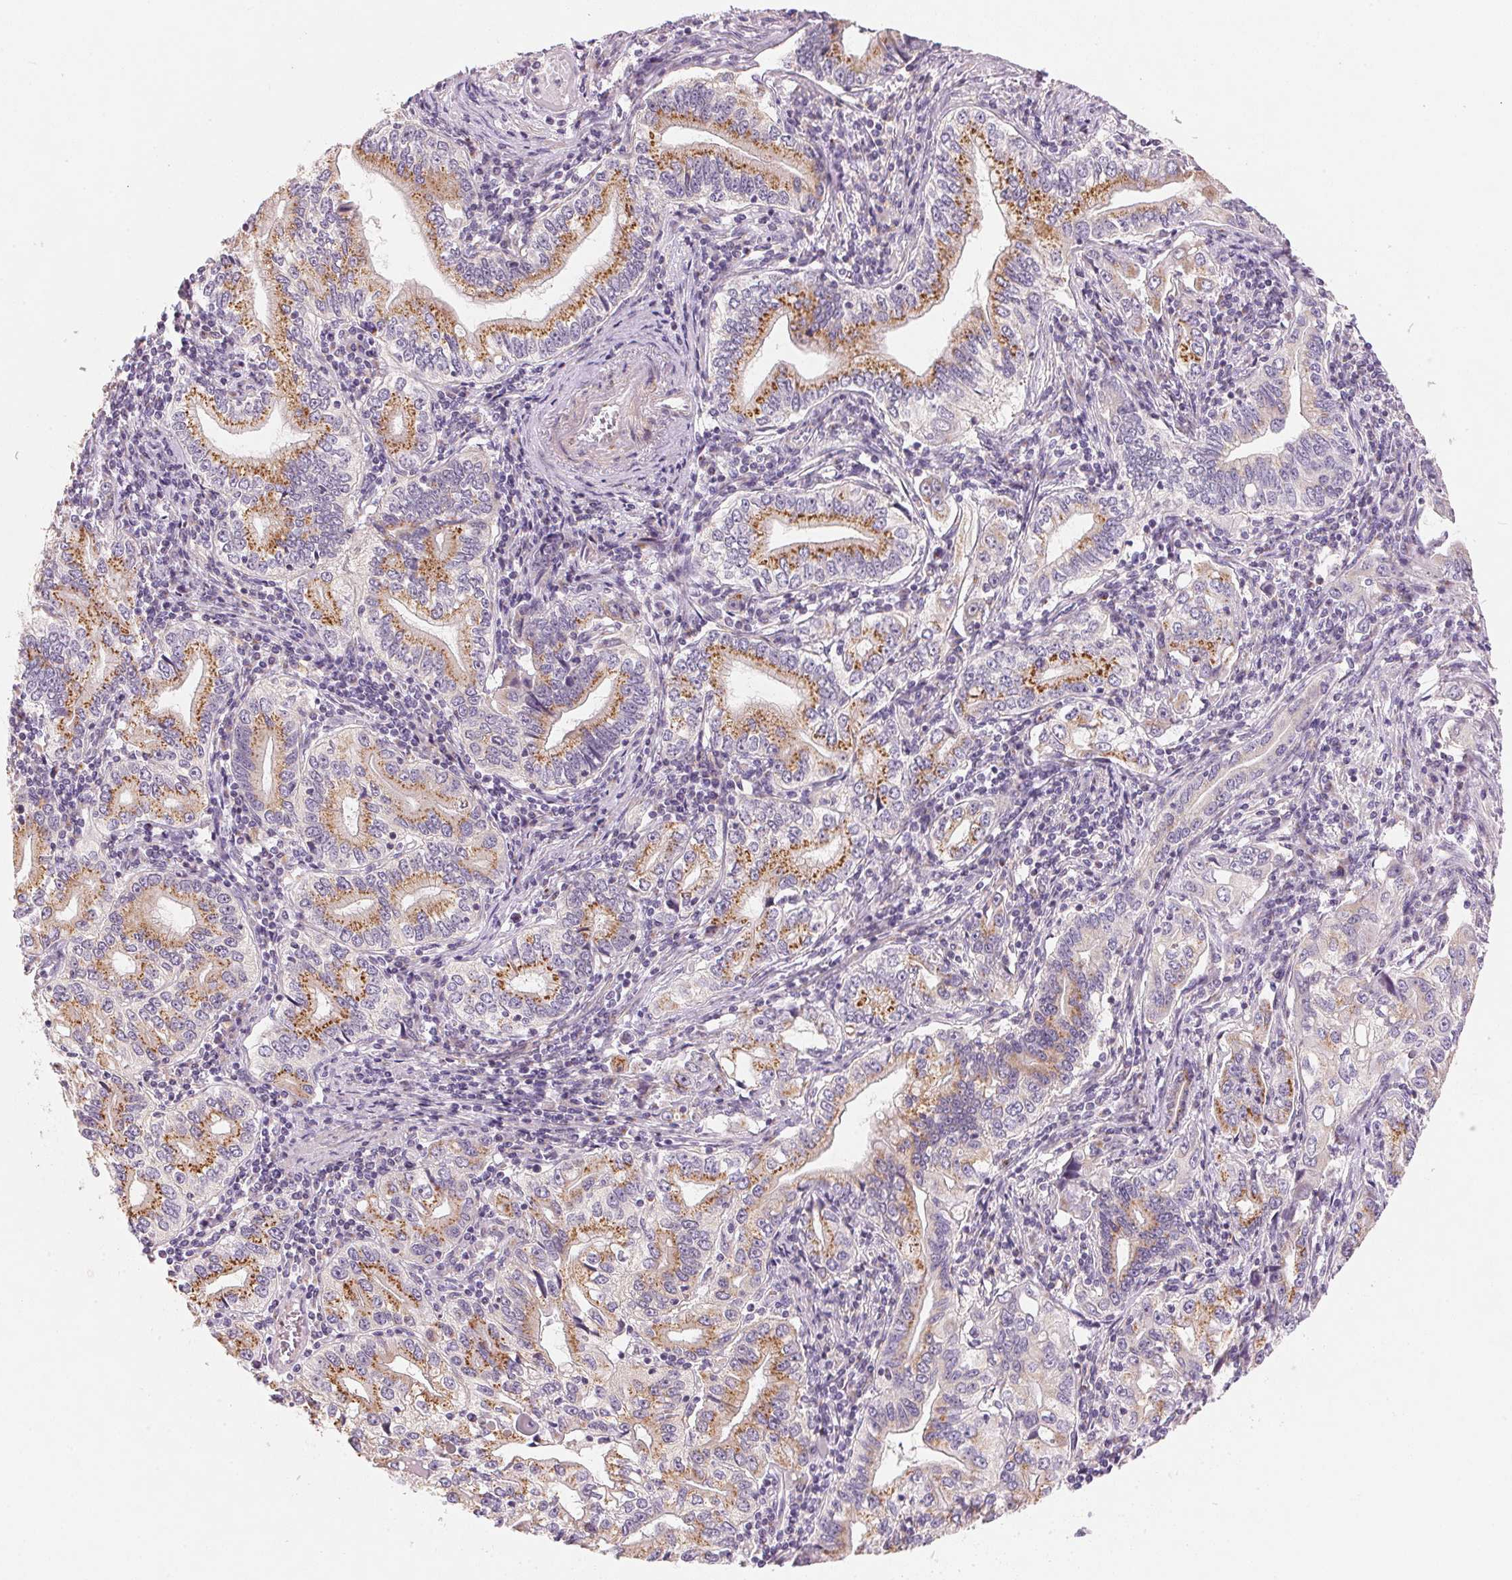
{"staining": {"intensity": "moderate", "quantity": ">75%", "location": "cytoplasmic/membranous"}, "tissue": "stomach cancer", "cell_type": "Tumor cells", "image_type": "cancer", "snomed": [{"axis": "morphology", "description": "Adenocarcinoma, NOS"}, {"axis": "topography", "description": "Stomach, lower"}], "caption": "Stomach cancer (adenocarcinoma) stained with IHC shows moderate cytoplasmic/membranous expression in approximately >75% of tumor cells. (DAB IHC, brown staining for protein, blue staining for nuclei).", "gene": "DRAM2", "patient": {"sex": "female", "age": 72}}